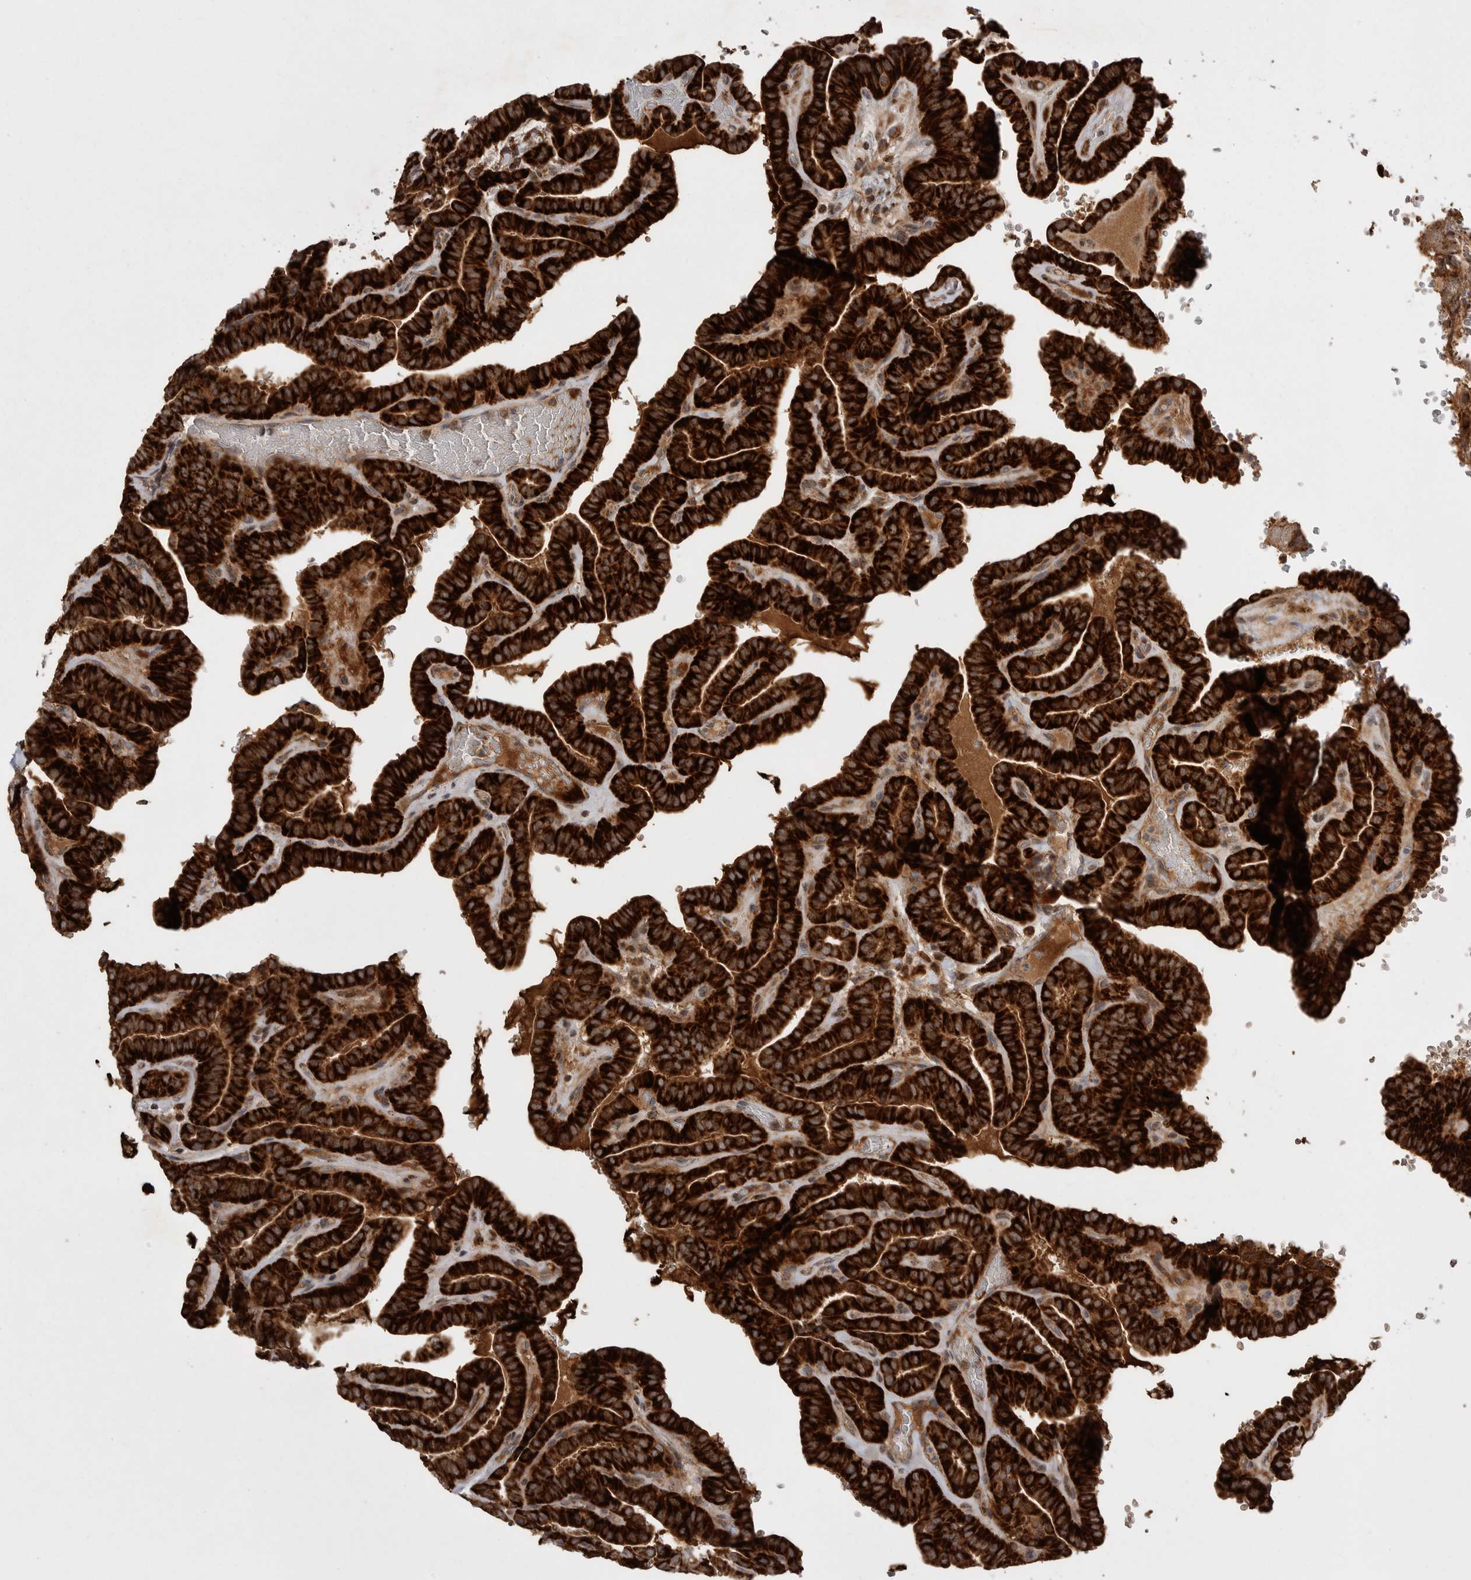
{"staining": {"intensity": "strong", "quantity": ">75%", "location": "cytoplasmic/membranous"}, "tissue": "thyroid cancer", "cell_type": "Tumor cells", "image_type": "cancer", "snomed": [{"axis": "morphology", "description": "Papillary adenocarcinoma, NOS"}, {"axis": "topography", "description": "Thyroid gland"}], "caption": "The photomicrograph shows a brown stain indicating the presence of a protein in the cytoplasmic/membranous of tumor cells in thyroid cancer (papillary adenocarcinoma).", "gene": "KYAT3", "patient": {"sex": "male", "age": 77}}